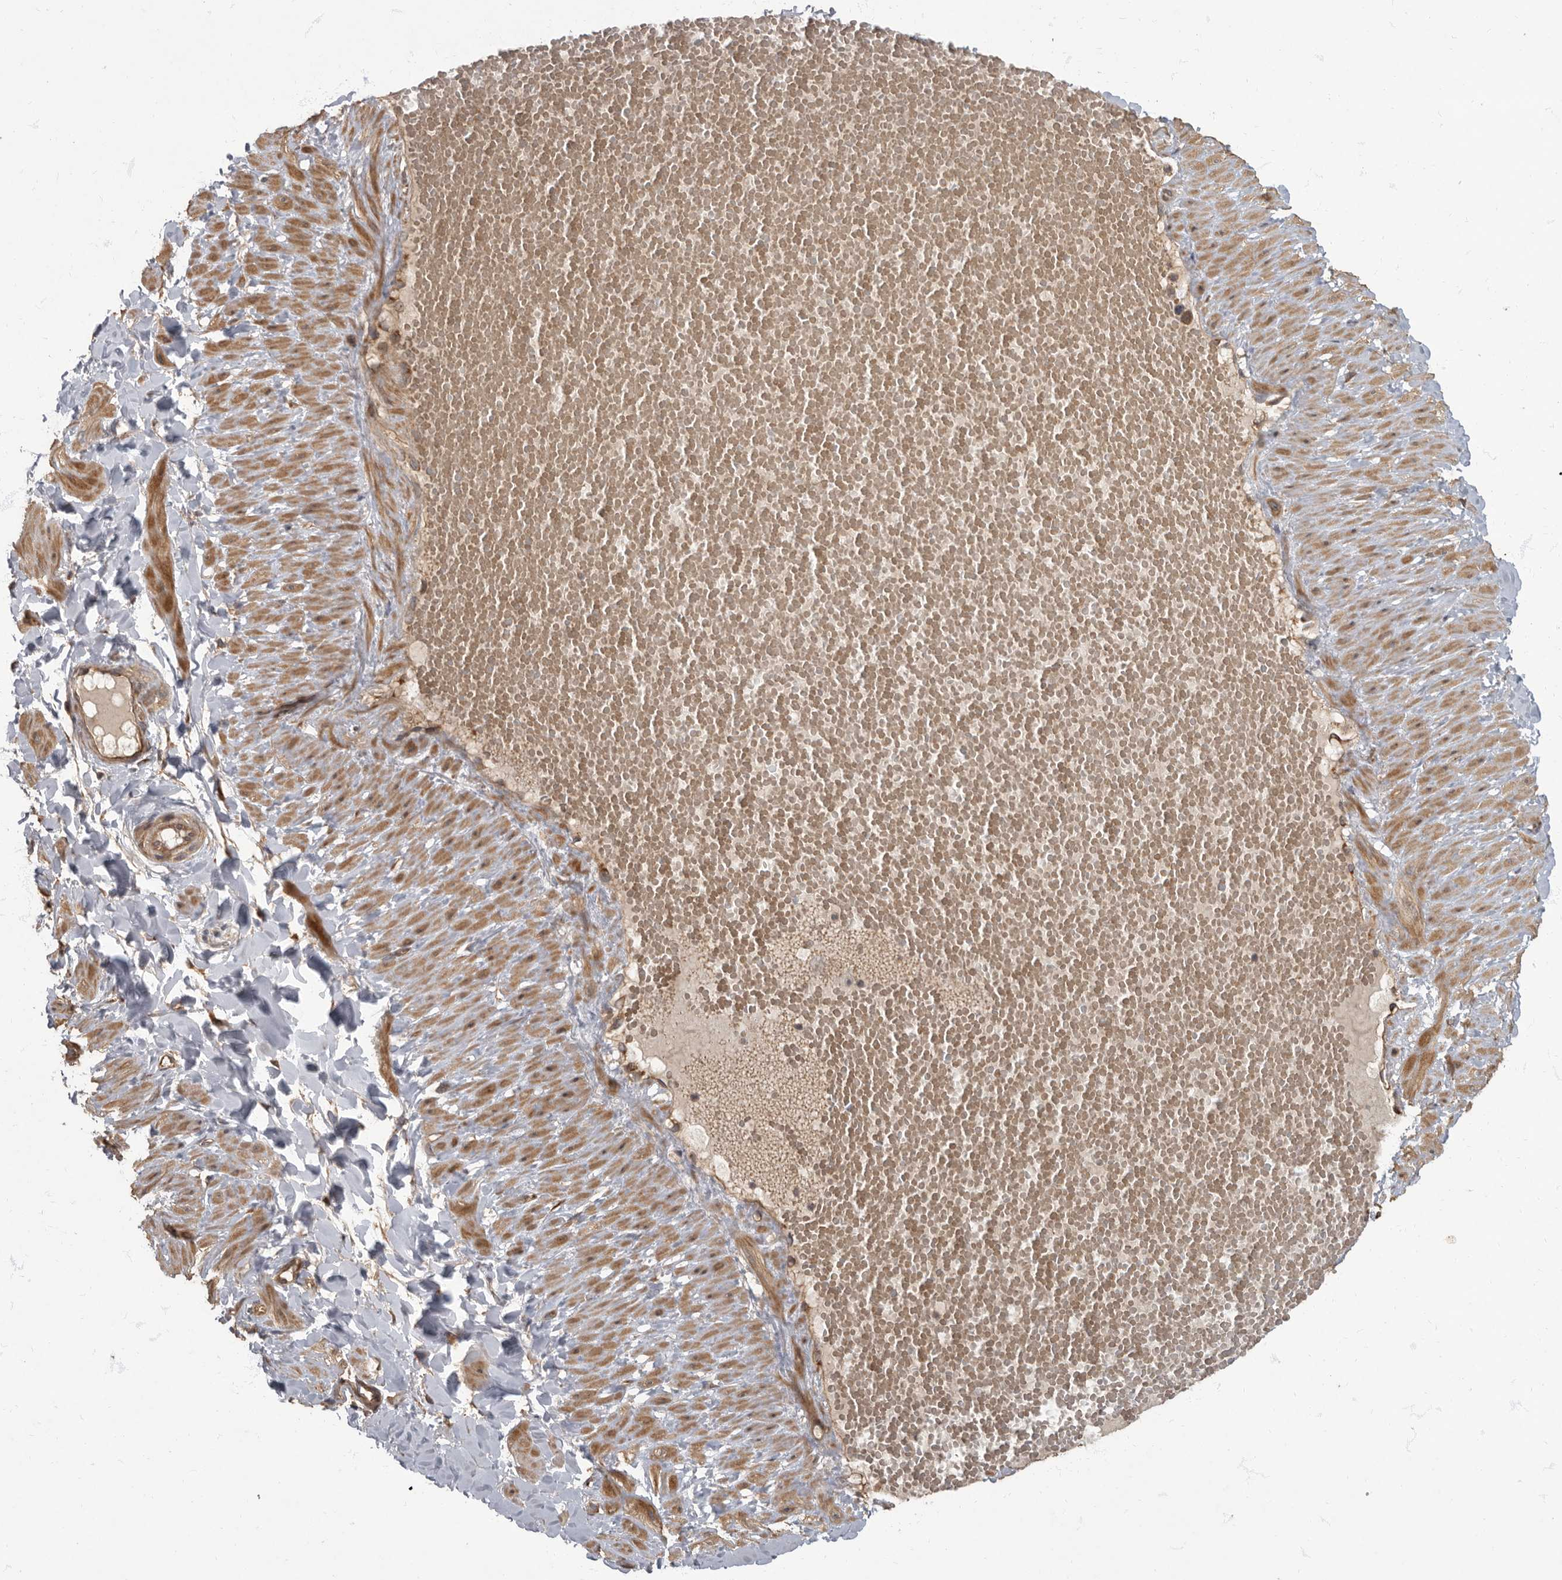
{"staining": {"intensity": "moderate", "quantity": ">75%", "location": "cytoplasmic/membranous"}, "tissue": "soft tissue", "cell_type": "Fibroblasts", "image_type": "normal", "snomed": [{"axis": "morphology", "description": "Normal tissue, NOS"}, {"axis": "topography", "description": "Adipose tissue"}, {"axis": "topography", "description": "Vascular tissue"}, {"axis": "topography", "description": "Peripheral nerve tissue"}], "caption": "Immunohistochemical staining of benign human soft tissue displays medium levels of moderate cytoplasmic/membranous expression in approximately >75% of fibroblasts.", "gene": "IQCK", "patient": {"sex": "male", "age": 25}}